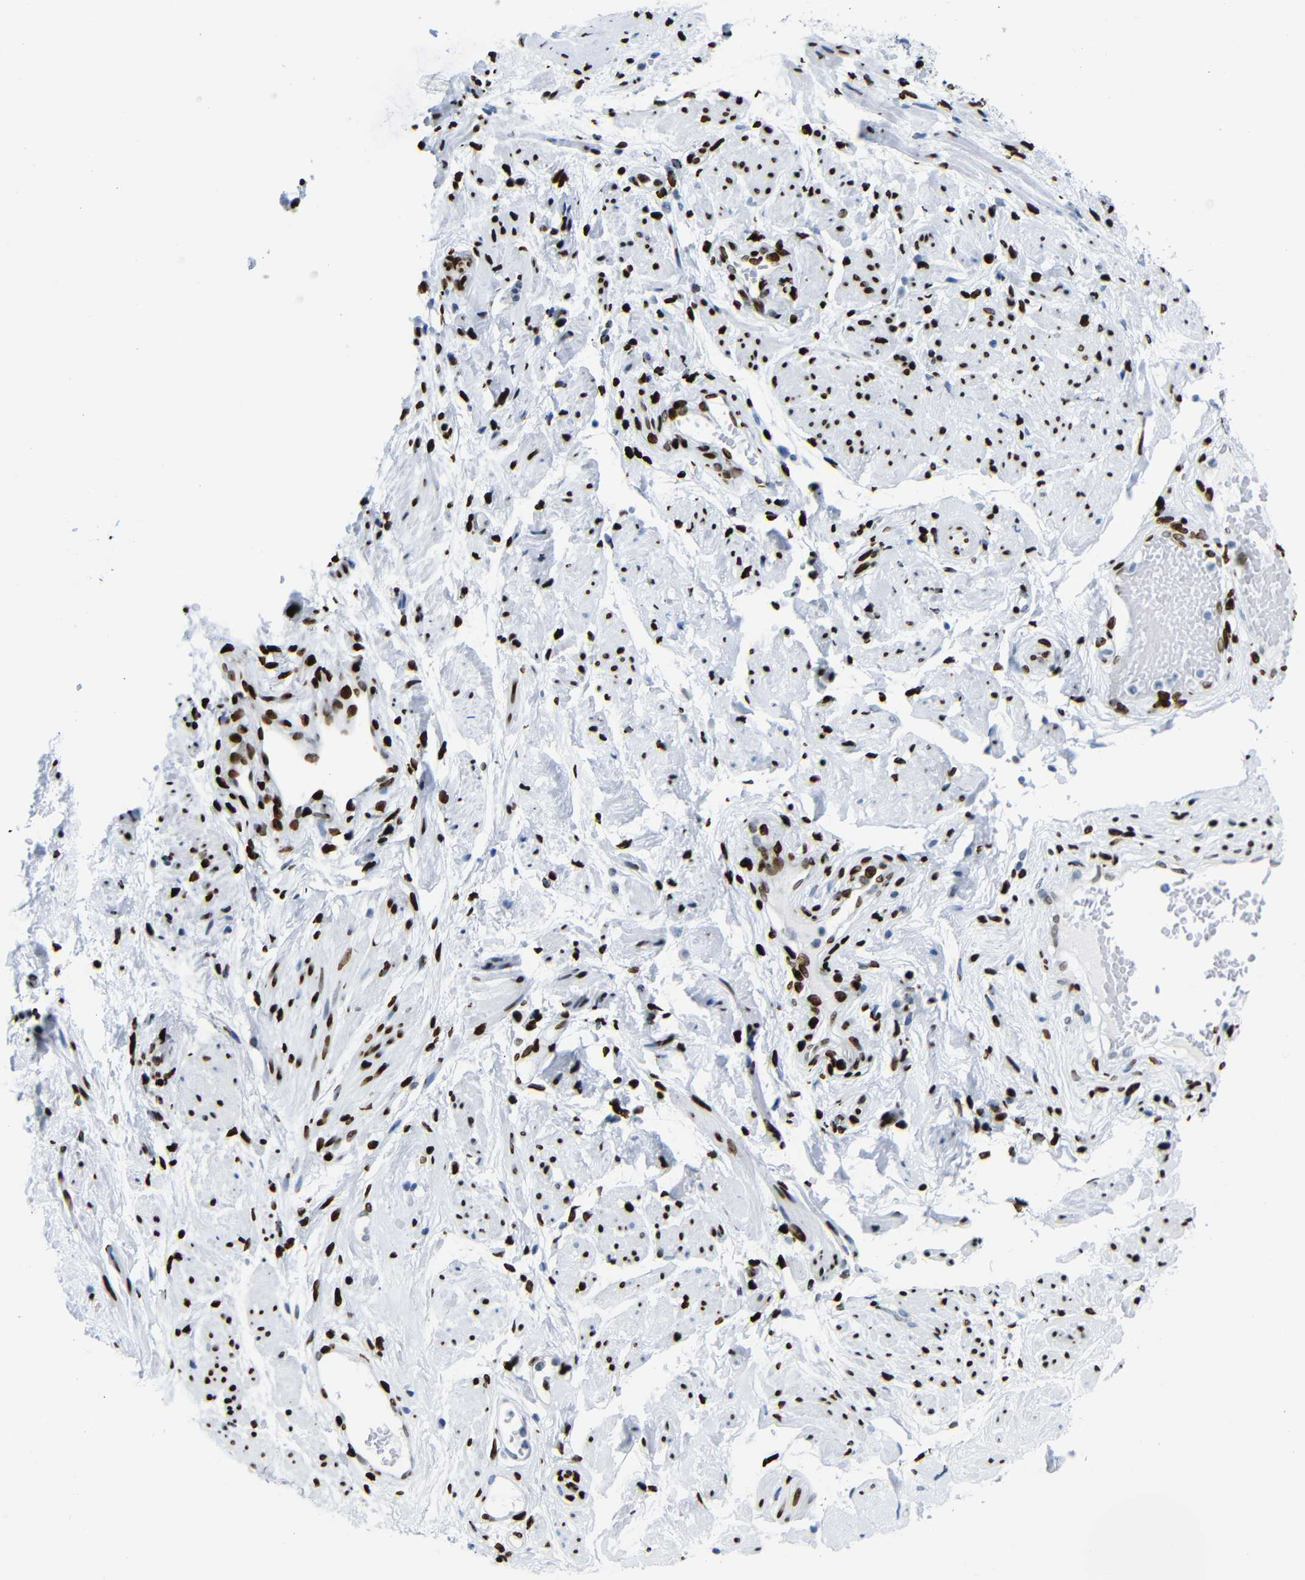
{"staining": {"intensity": "strong", "quantity": ">75%", "location": "nuclear"}, "tissue": "endometrial cancer", "cell_type": "Tumor cells", "image_type": "cancer", "snomed": [{"axis": "morphology", "description": "Adenocarcinoma, NOS"}, {"axis": "topography", "description": "Endometrium"}], "caption": "Immunohistochemistry image of endometrial cancer (adenocarcinoma) stained for a protein (brown), which shows high levels of strong nuclear expression in about >75% of tumor cells.", "gene": "NPIPB15", "patient": {"sex": "female", "age": 85}}